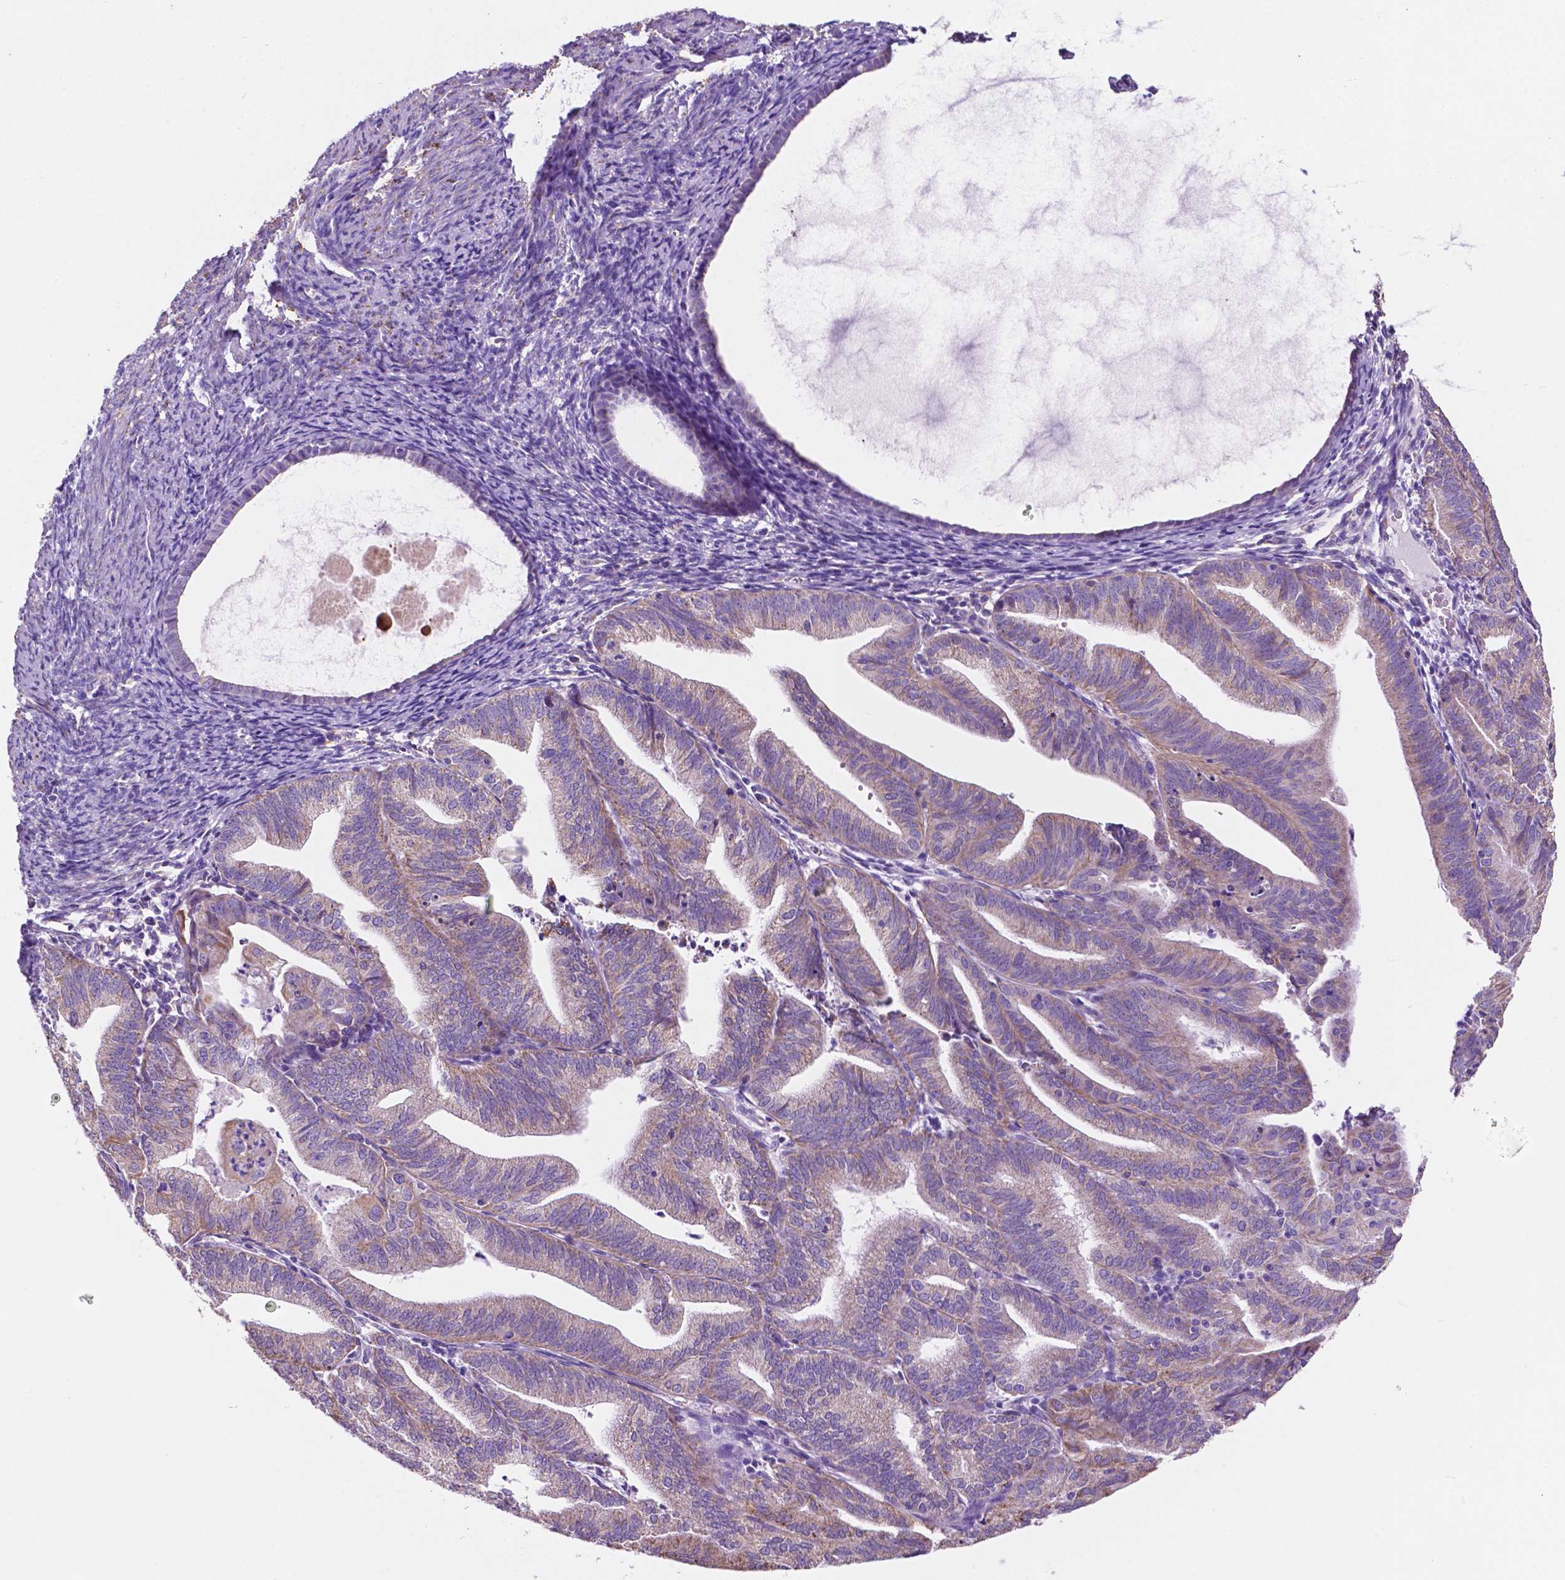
{"staining": {"intensity": "moderate", "quantity": "<25%", "location": "cytoplasmic/membranous"}, "tissue": "endometrial cancer", "cell_type": "Tumor cells", "image_type": "cancer", "snomed": [{"axis": "morphology", "description": "Adenocarcinoma, NOS"}, {"axis": "topography", "description": "Endometrium"}], "caption": "High-magnification brightfield microscopy of endometrial cancer (adenocarcinoma) stained with DAB (3,3'-diaminobenzidine) (brown) and counterstained with hematoxylin (blue). tumor cells exhibit moderate cytoplasmic/membranous positivity is present in approximately<25% of cells. (DAB = brown stain, brightfield microscopy at high magnification).", "gene": "TRPV5", "patient": {"sex": "female", "age": 70}}